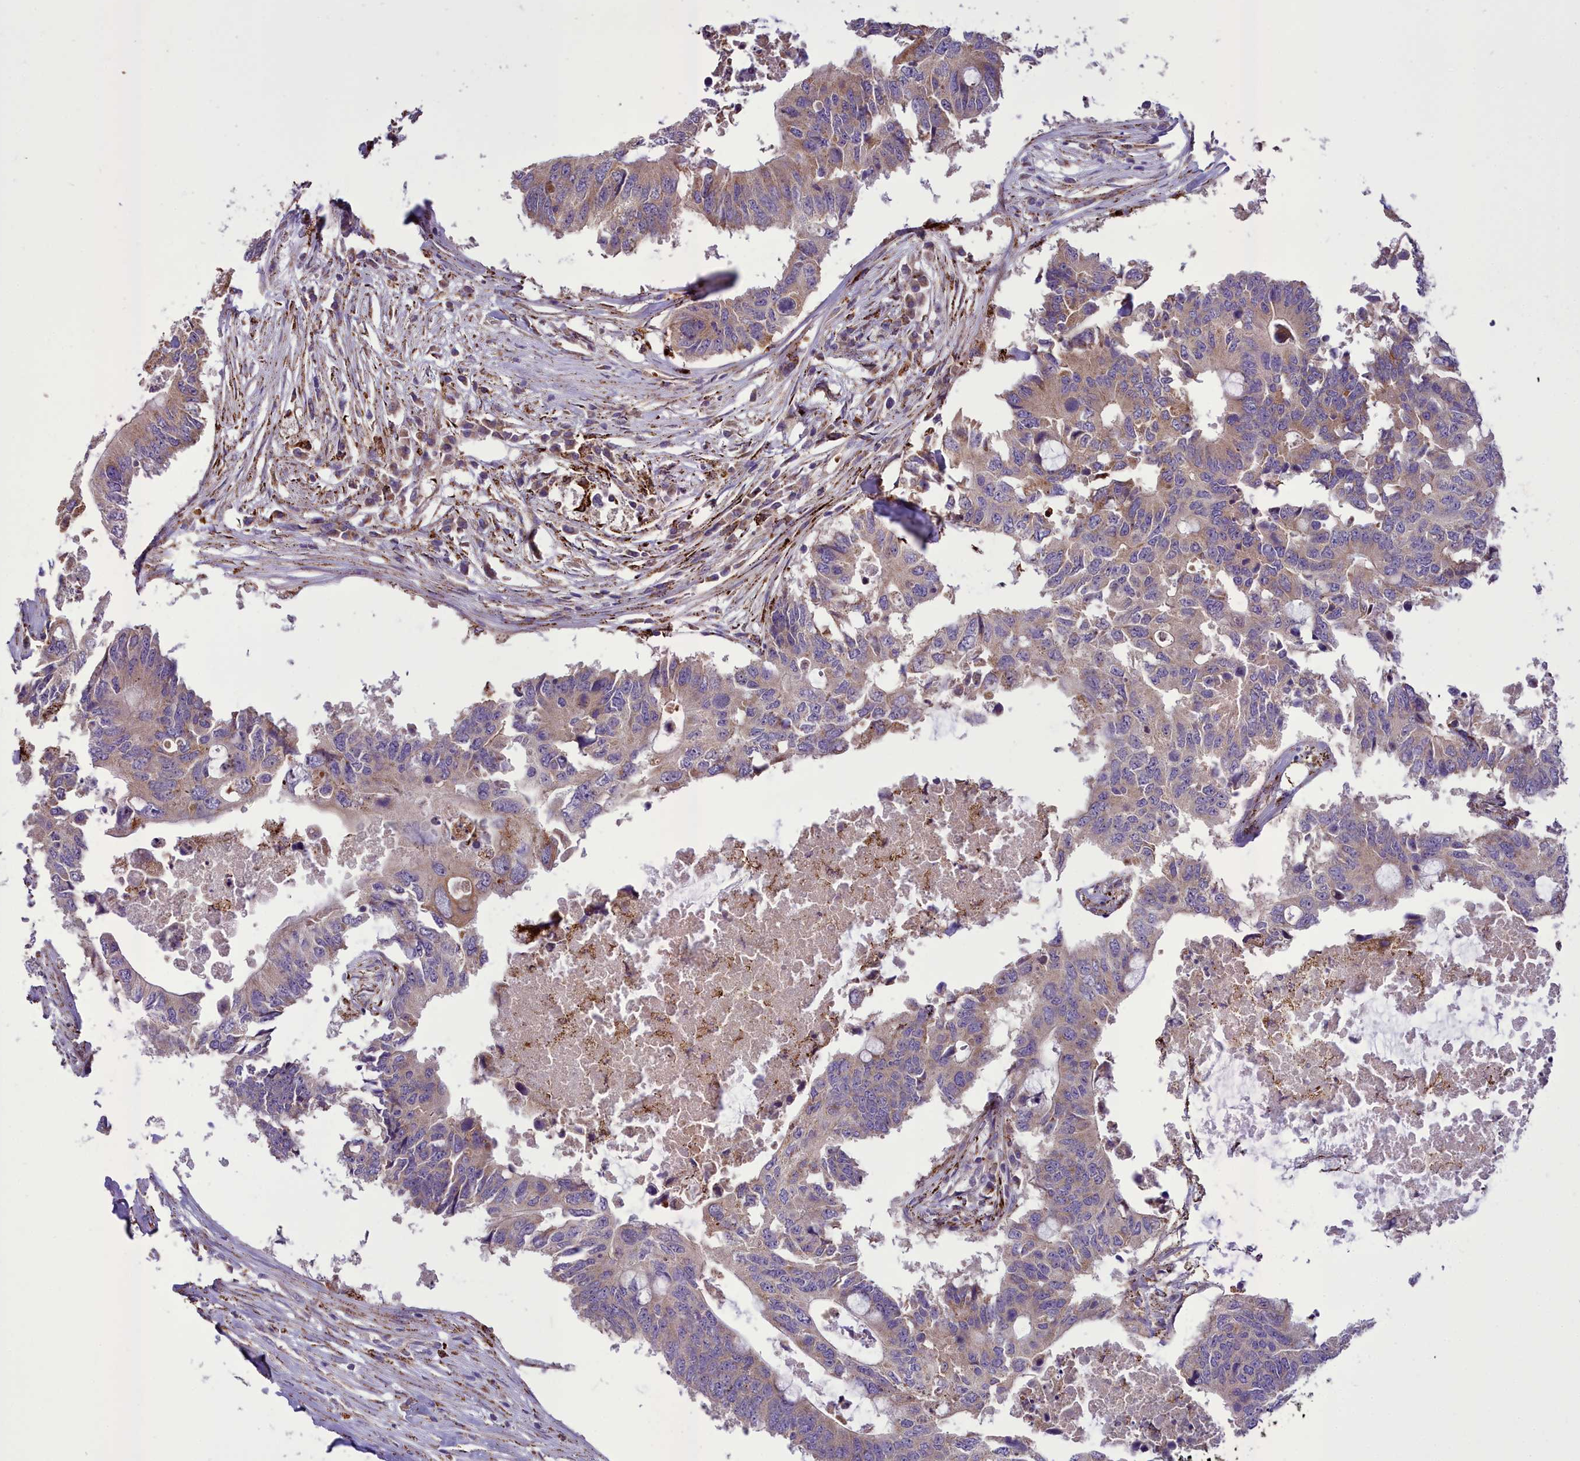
{"staining": {"intensity": "weak", "quantity": ">75%", "location": "cytoplasmic/membranous"}, "tissue": "colorectal cancer", "cell_type": "Tumor cells", "image_type": "cancer", "snomed": [{"axis": "morphology", "description": "Adenocarcinoma, NOS"}, {"axis": "topography", "description": "Colon"}], "caption": "IHC (DAB (3,3'-diaminobenzidine)) staining of colorectal adenocarcinoma shows weak cytoplasmic/membranous protein positivity in approximately >75% of tumor cells.", "gene": "TBC1D24", "patient": {"sex": "male", "age": 71}}